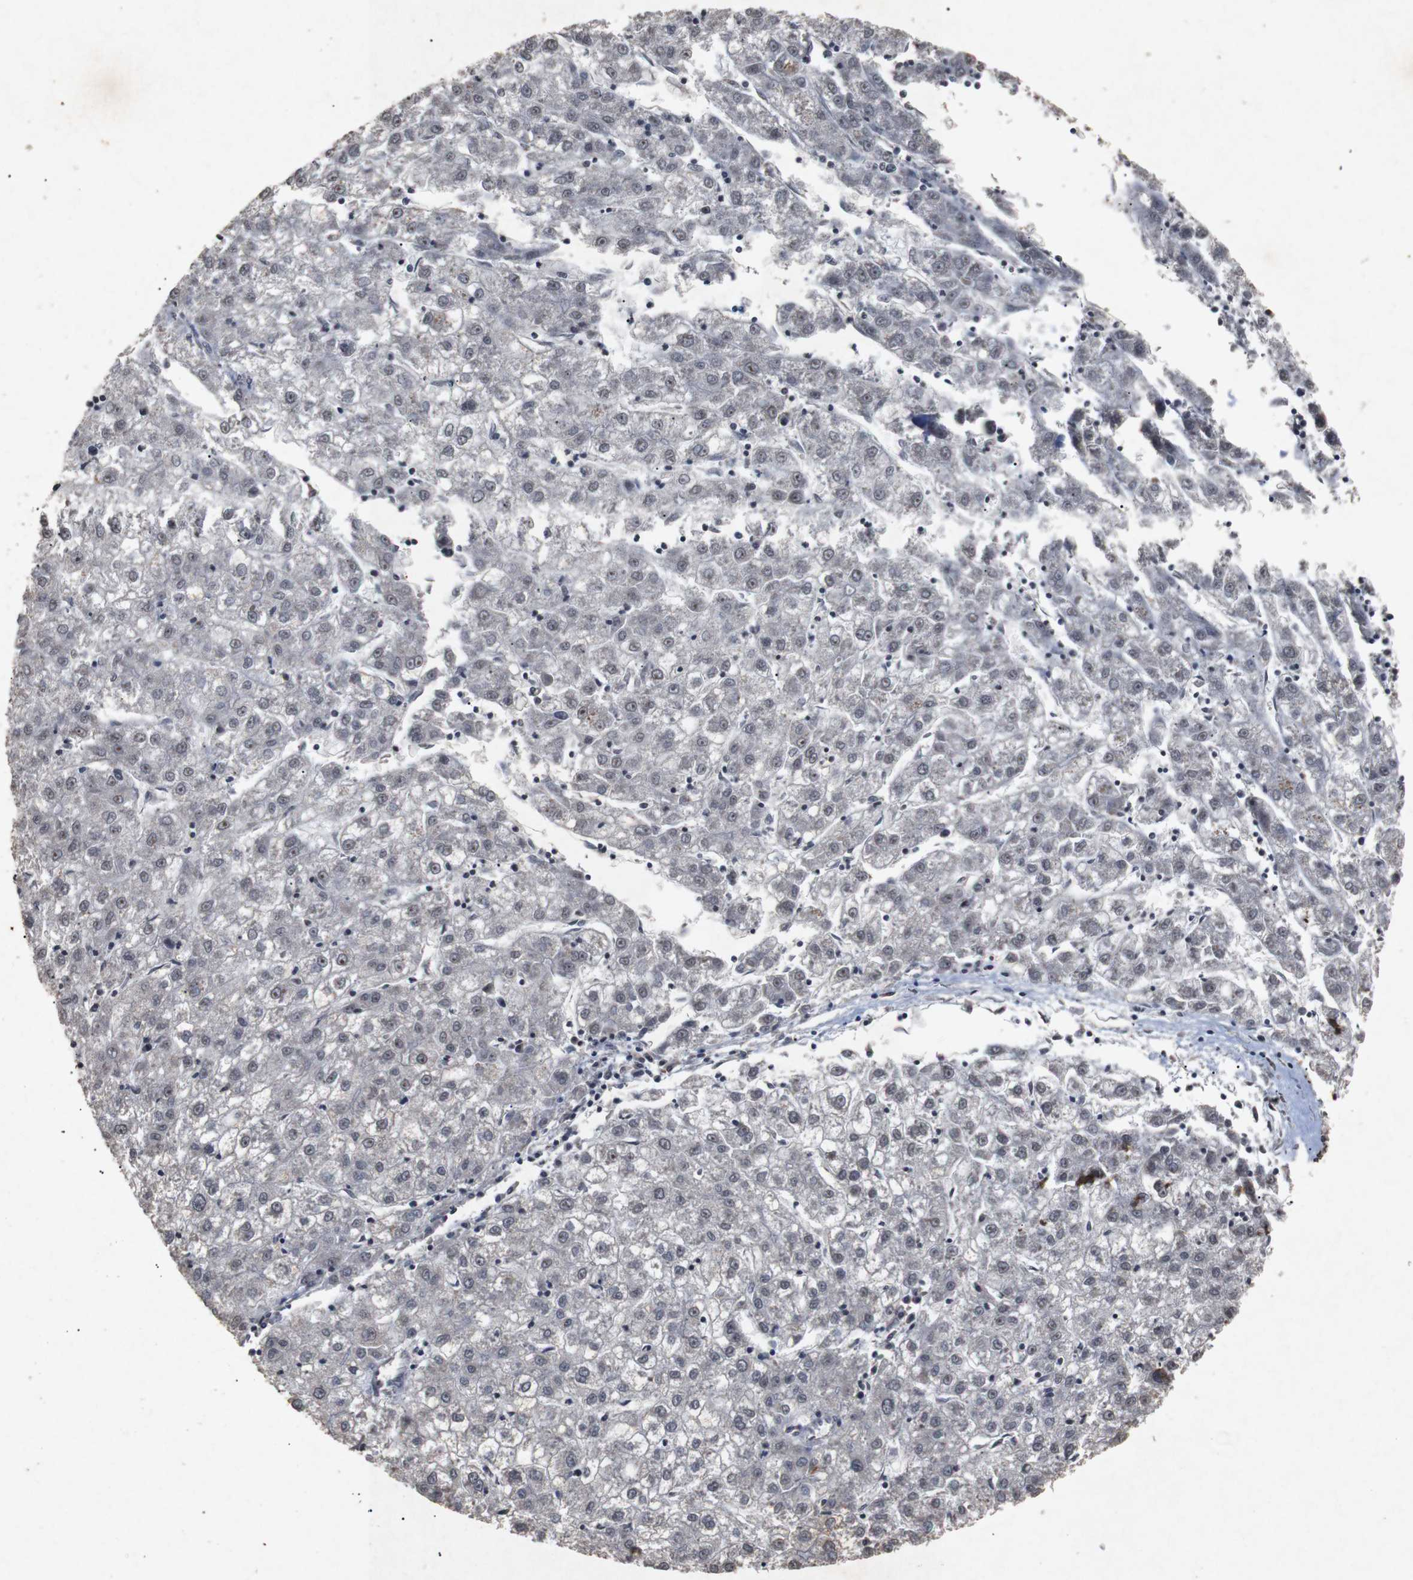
{"staining": {"intensity": "weak", "quantity": "25%-75%", "location": "nuclear"}, "tissue": "liver cancer", "cell_type": "Tumor cells", "image_type": "cancer", "snomed": [{"axis": "morphology", "description": "Carcinoma, Hepatocellular, NOS"}, {"axis": "topography", "description": "Liver"}], "caption": "Hepatocellular carcinoma (liver) stained with a protein marker displays weak staining in tumor cells.", "gene": "PARN", "patient": {"sex": "male", "age": 72}}